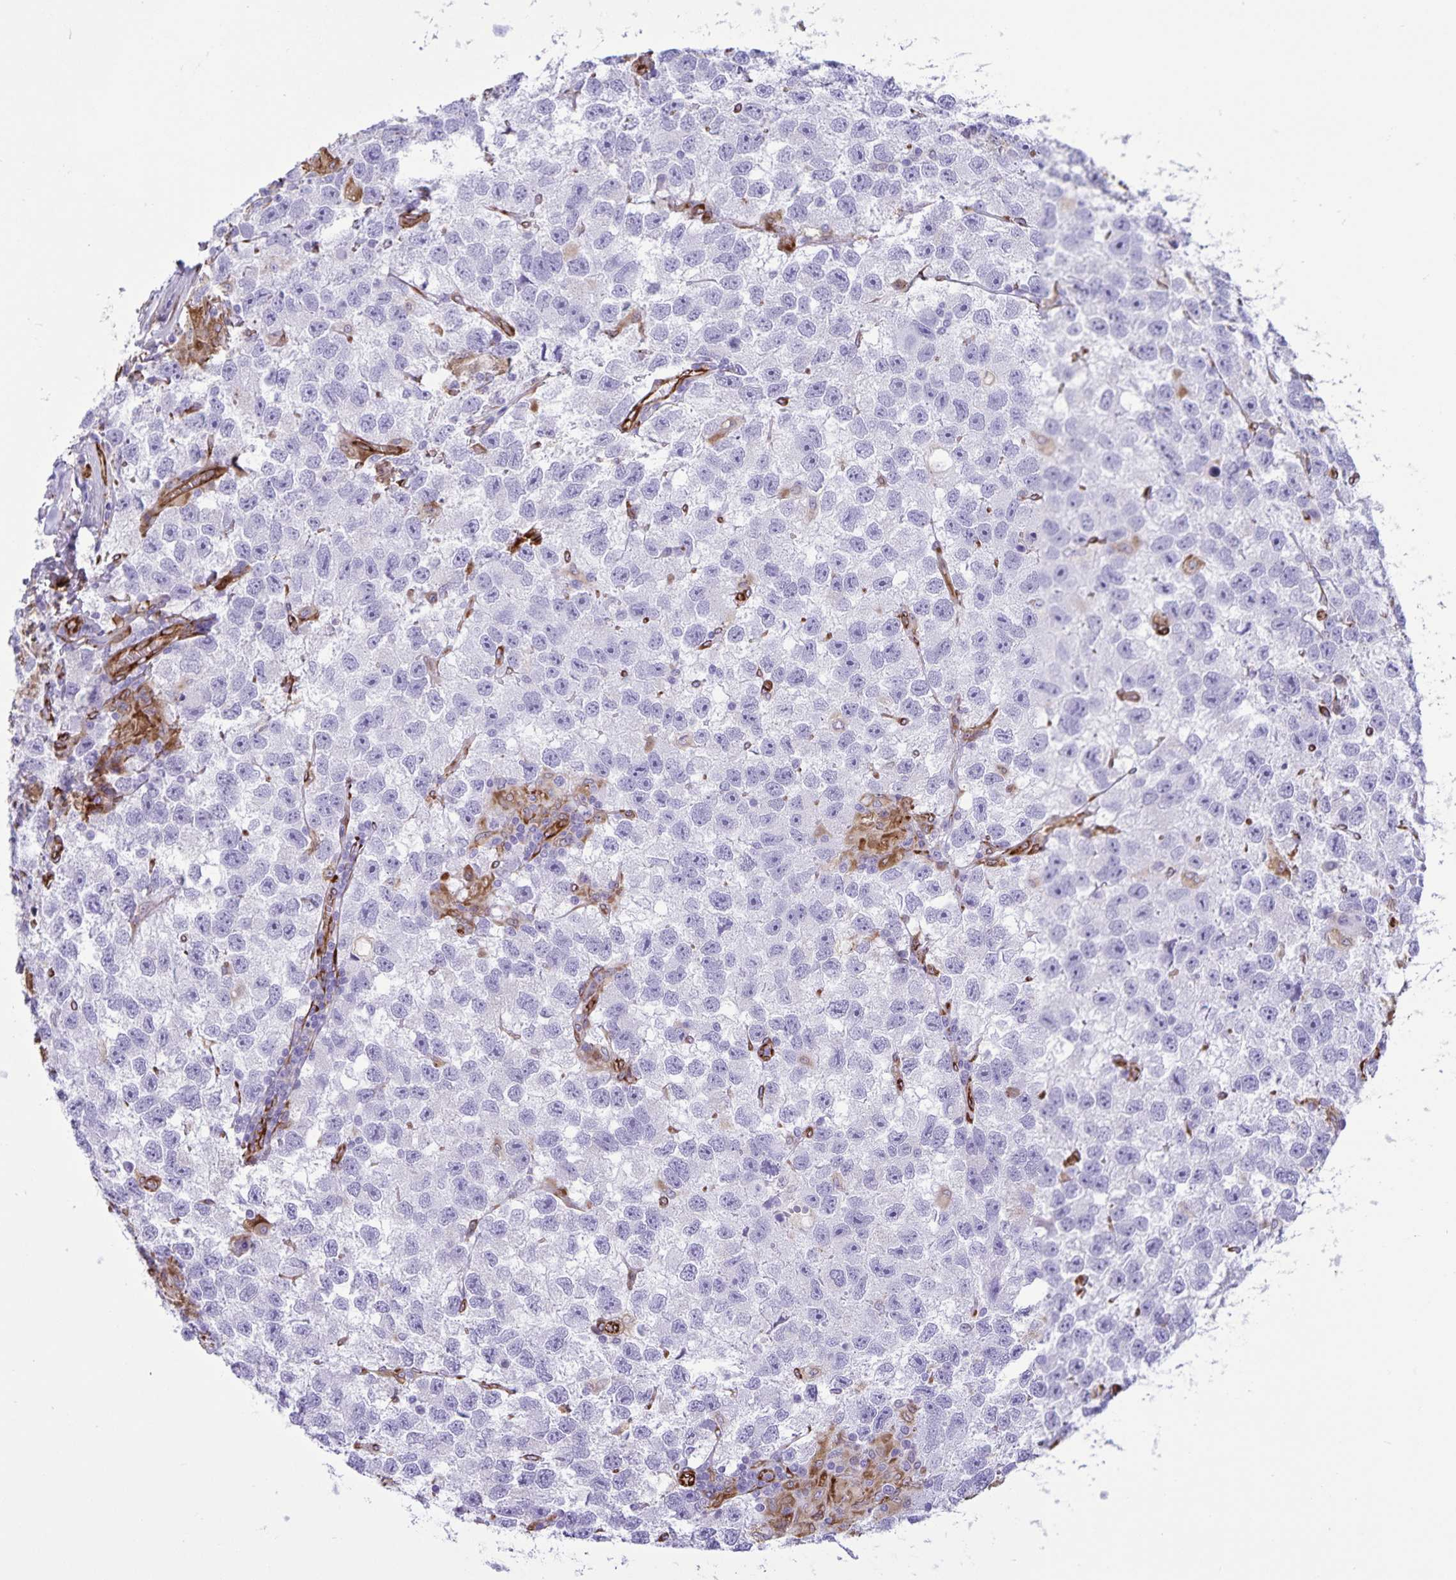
{"staining": {"intensity": "negative", "quantity": "none", "location": "none"}, "tissue": "testis cancer", "cell_type": "Tumor cells", "image_type": "cancer", "snomed": [{"axis": "morphology", "description": "Seminoma, NOS"}, {"axis": "topography", "description": "Testis"}], "caption": "The IHC histopathology image has no significant positivity in tumor cells of testis seminoma tissue.", "gene": "RCN1", "patient": {"sex": "male", "age": 26}}